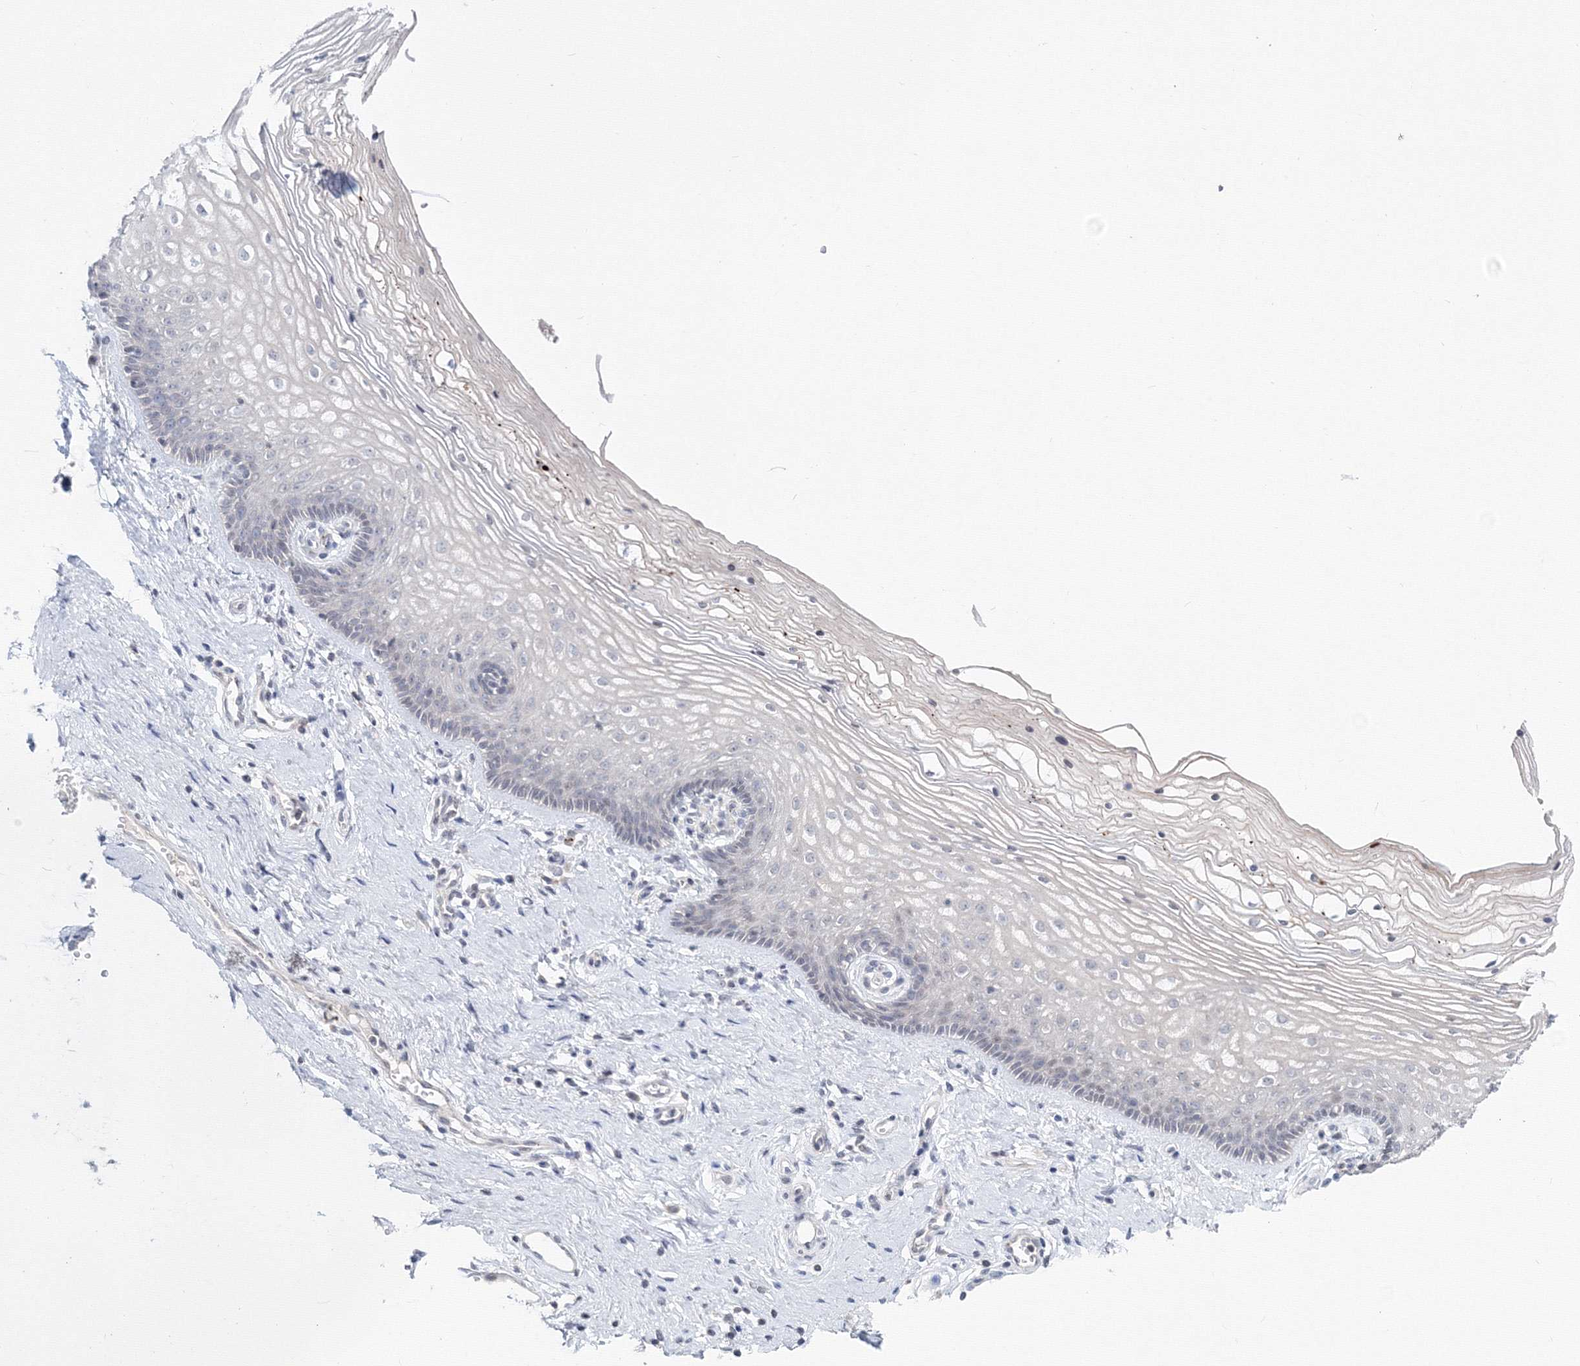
{"staining": {"intensity": "negative", "quantity": "none", "location": "none"}, "tissue": "vagina", "cell_type": "Squamous epithelial cells", "image_type": "normal", "snomed": [{"axis": "morphology", "description": "Normal tissue, NOS"}, {"axis": "topography", "description": "Vagina"}], "caption": "An image of vagina stained for a protein exhibits no brown staining in squamous epithelial cells. (IHC, brightfield microscopy, high magnification).", "gene": "SLC7A7", "patient": {"sex": "female", "age": 46}}